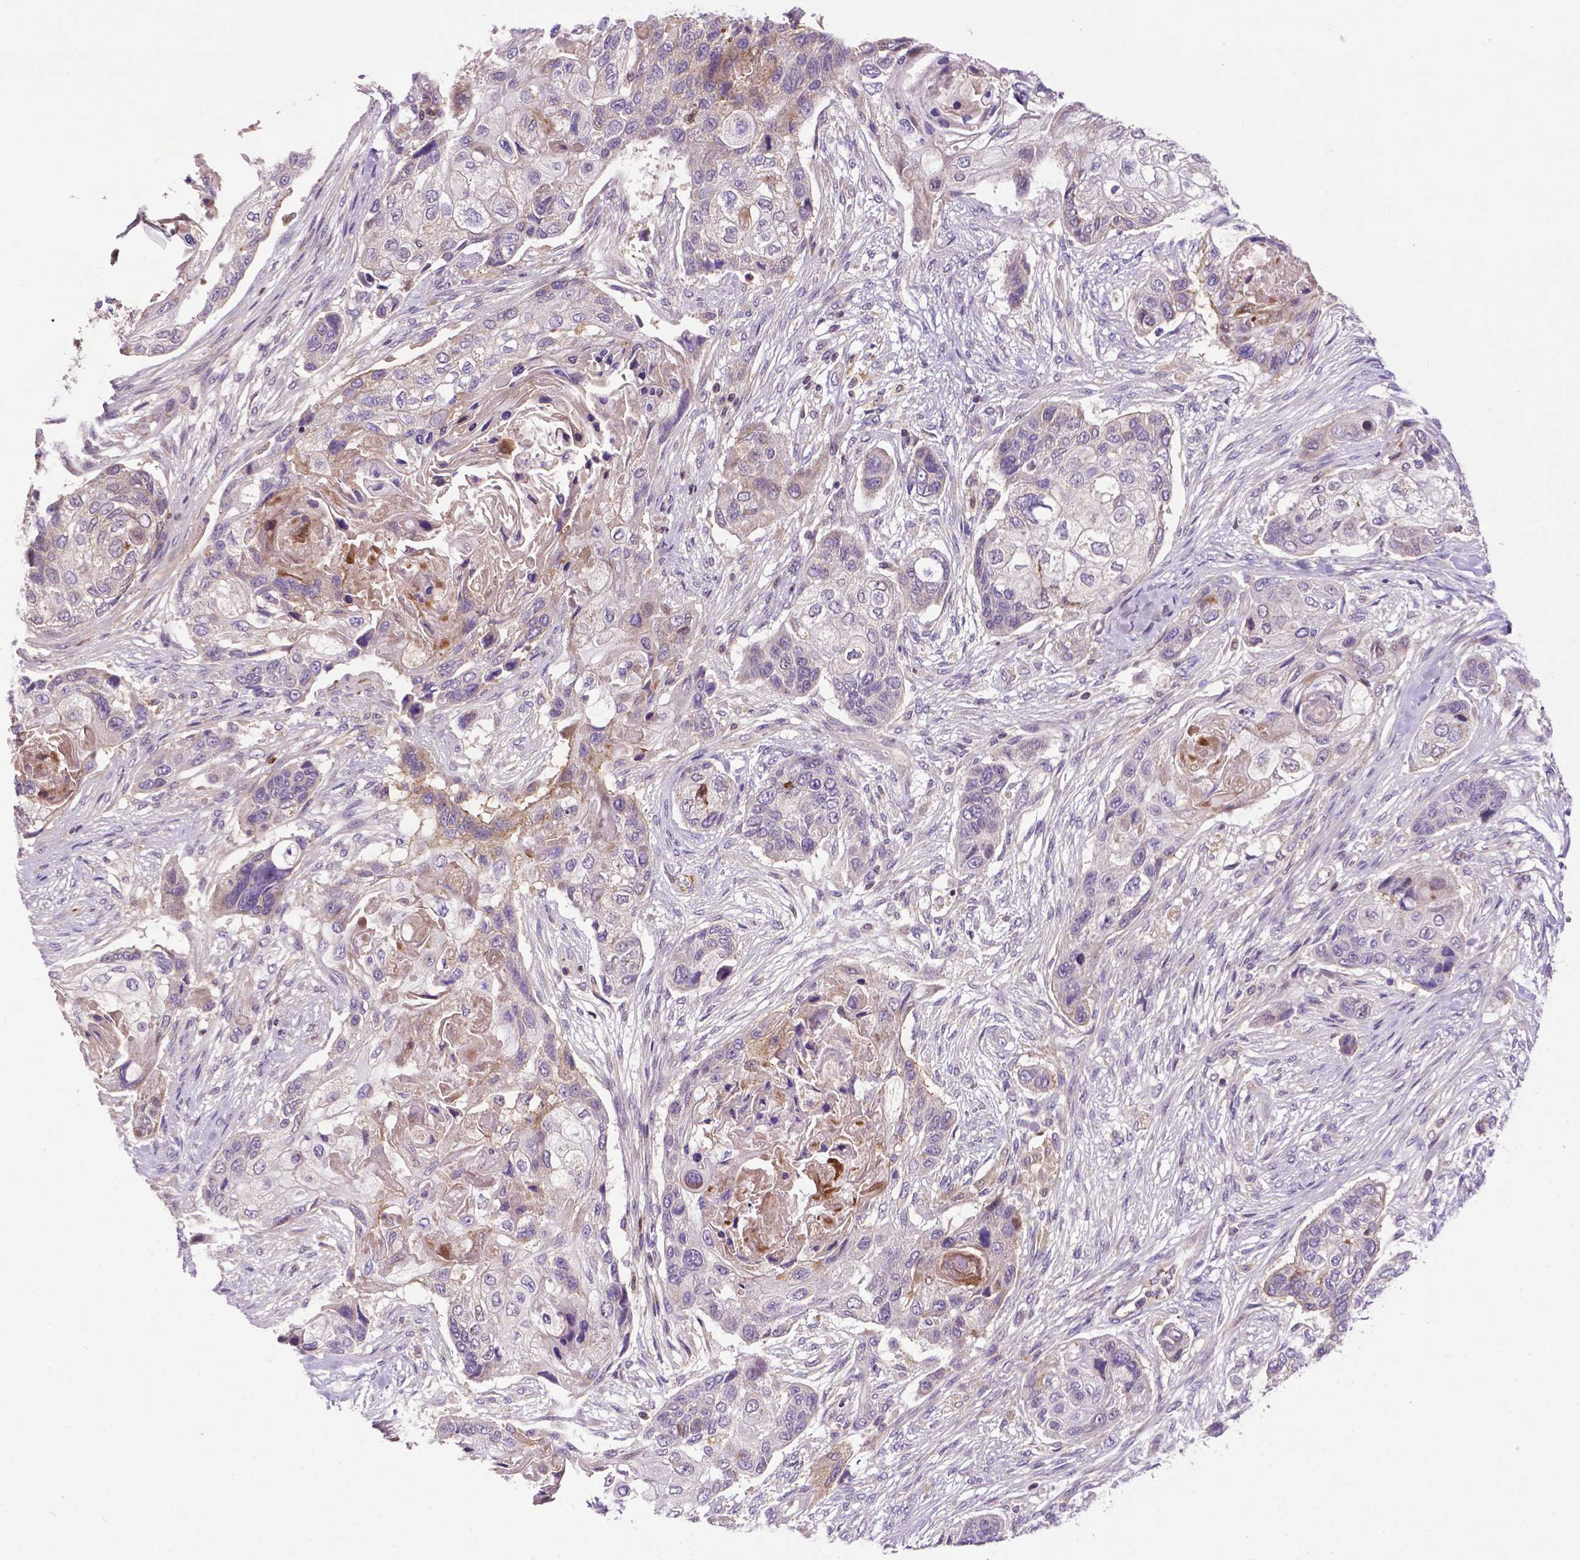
{"staining": {"intensity": "negative", "quantity": "none", "location": "none"}, "tissue": "lung cancer", "cell_type": "Tumor cells", "image_type": "cancer", "snomed": [{"axis": "morphology", "description": "Squamous cell carcinoma, NOS"}, {"axis": "topography", "description": "Lung"}], "caption": "Tumor cells show no significant protein staining in lung cancer (squamous cell carcinoma).", "gene": "SPNS2", "patient": {"sex": "male", "age": 69}}